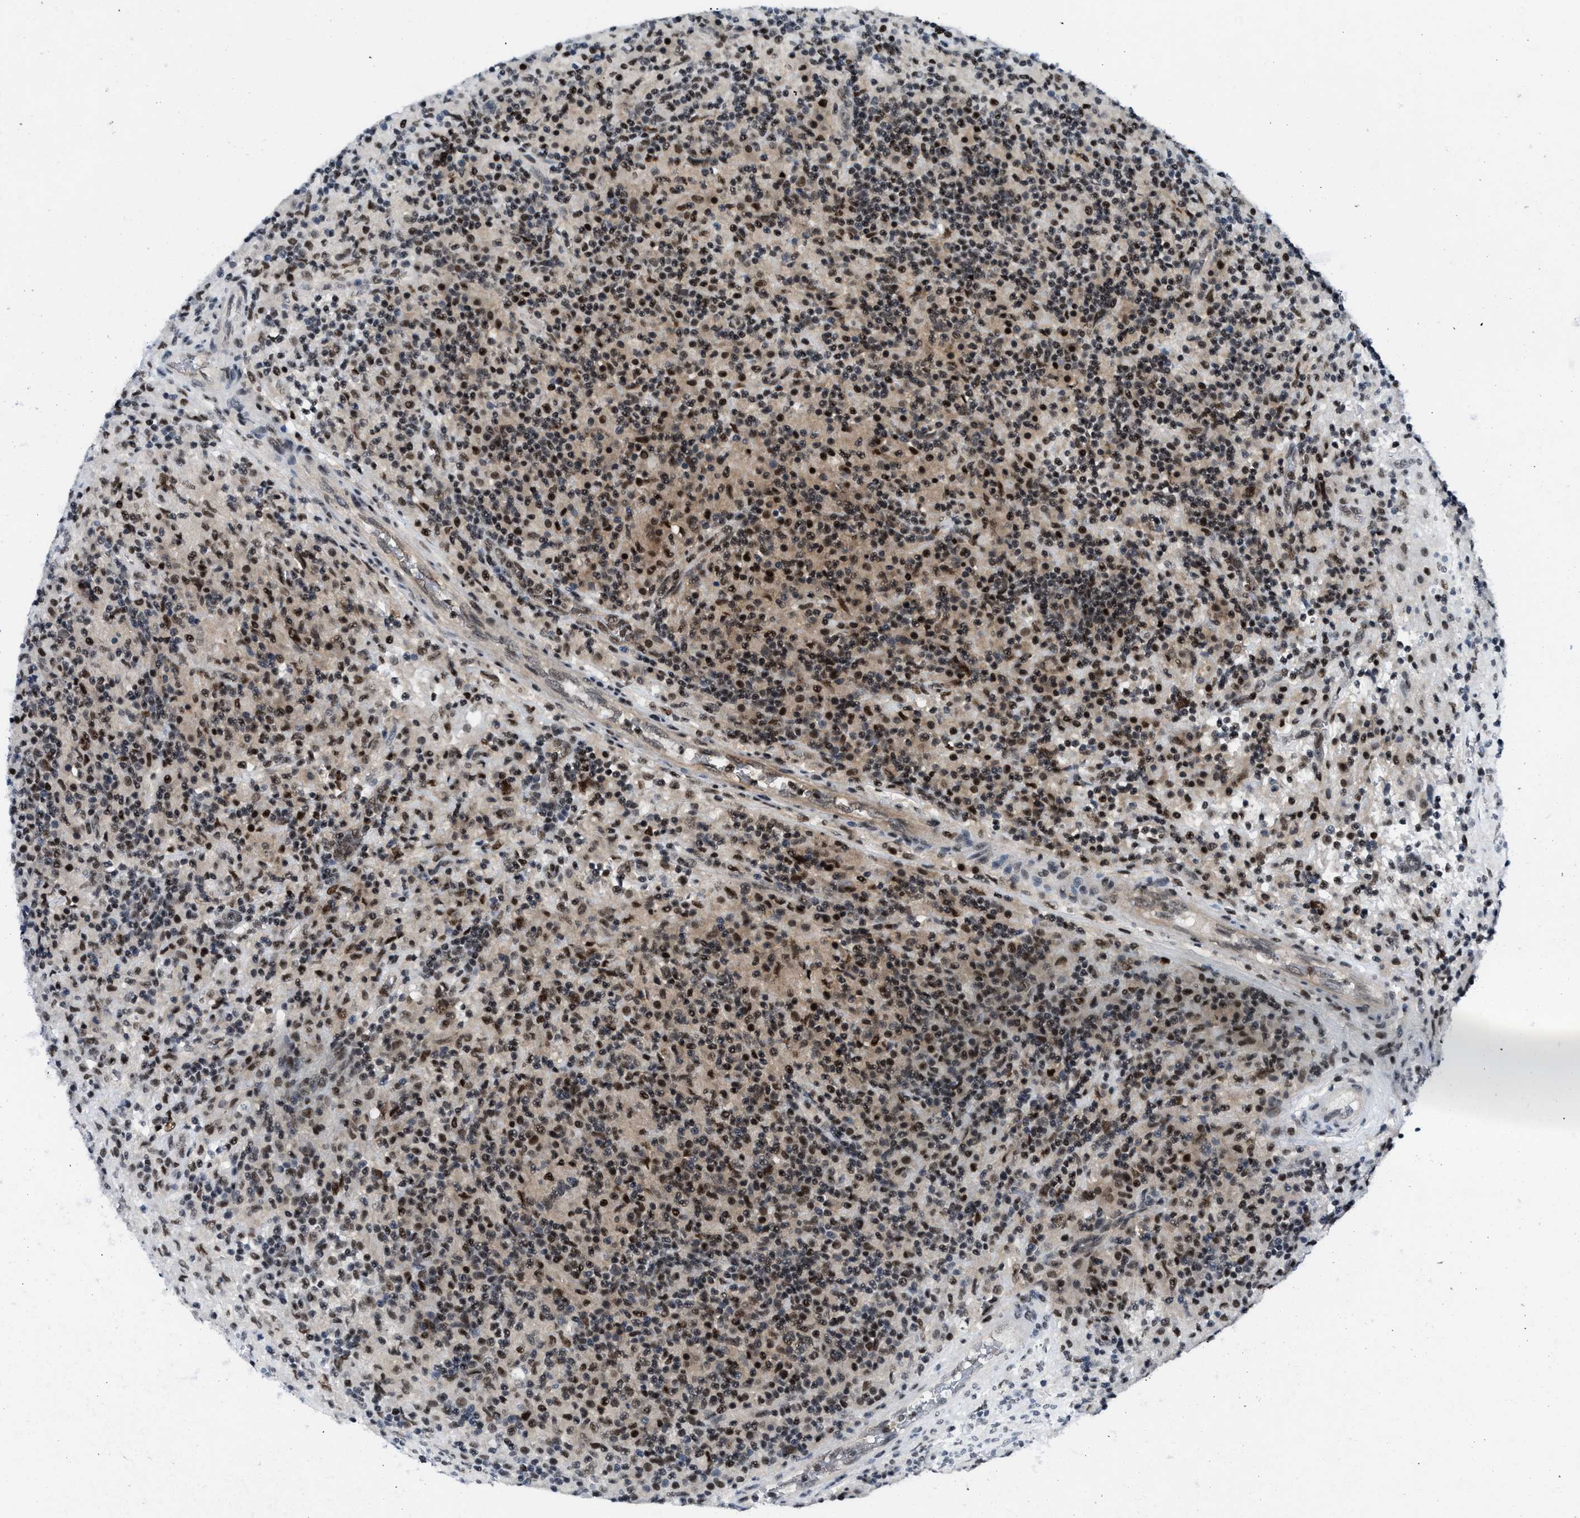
{"staining": {"intensity": "moderate", "quantity": ">75%", "location": "nuclear"}, "tissue": "lymphoma", "cell_type": "Tumor cells", "image_type": "cancer", "snomed": [{"axis": "morphology", "description": "Hodgkin's disease, NOS"}, {"axis": "topography", "description": "Lymph node"}], "caption": "Lymphoma was stained to show a protein in brown. There is medium levels of moderate nuclear staining in about >75% of tumor cells. (DAB (3,3'-diaminobenzidine) IHC, brown staining for protein, blue staining for nuclei).", "gene": "NCOA1", "patient": {"sex": "male", "age": 70}}